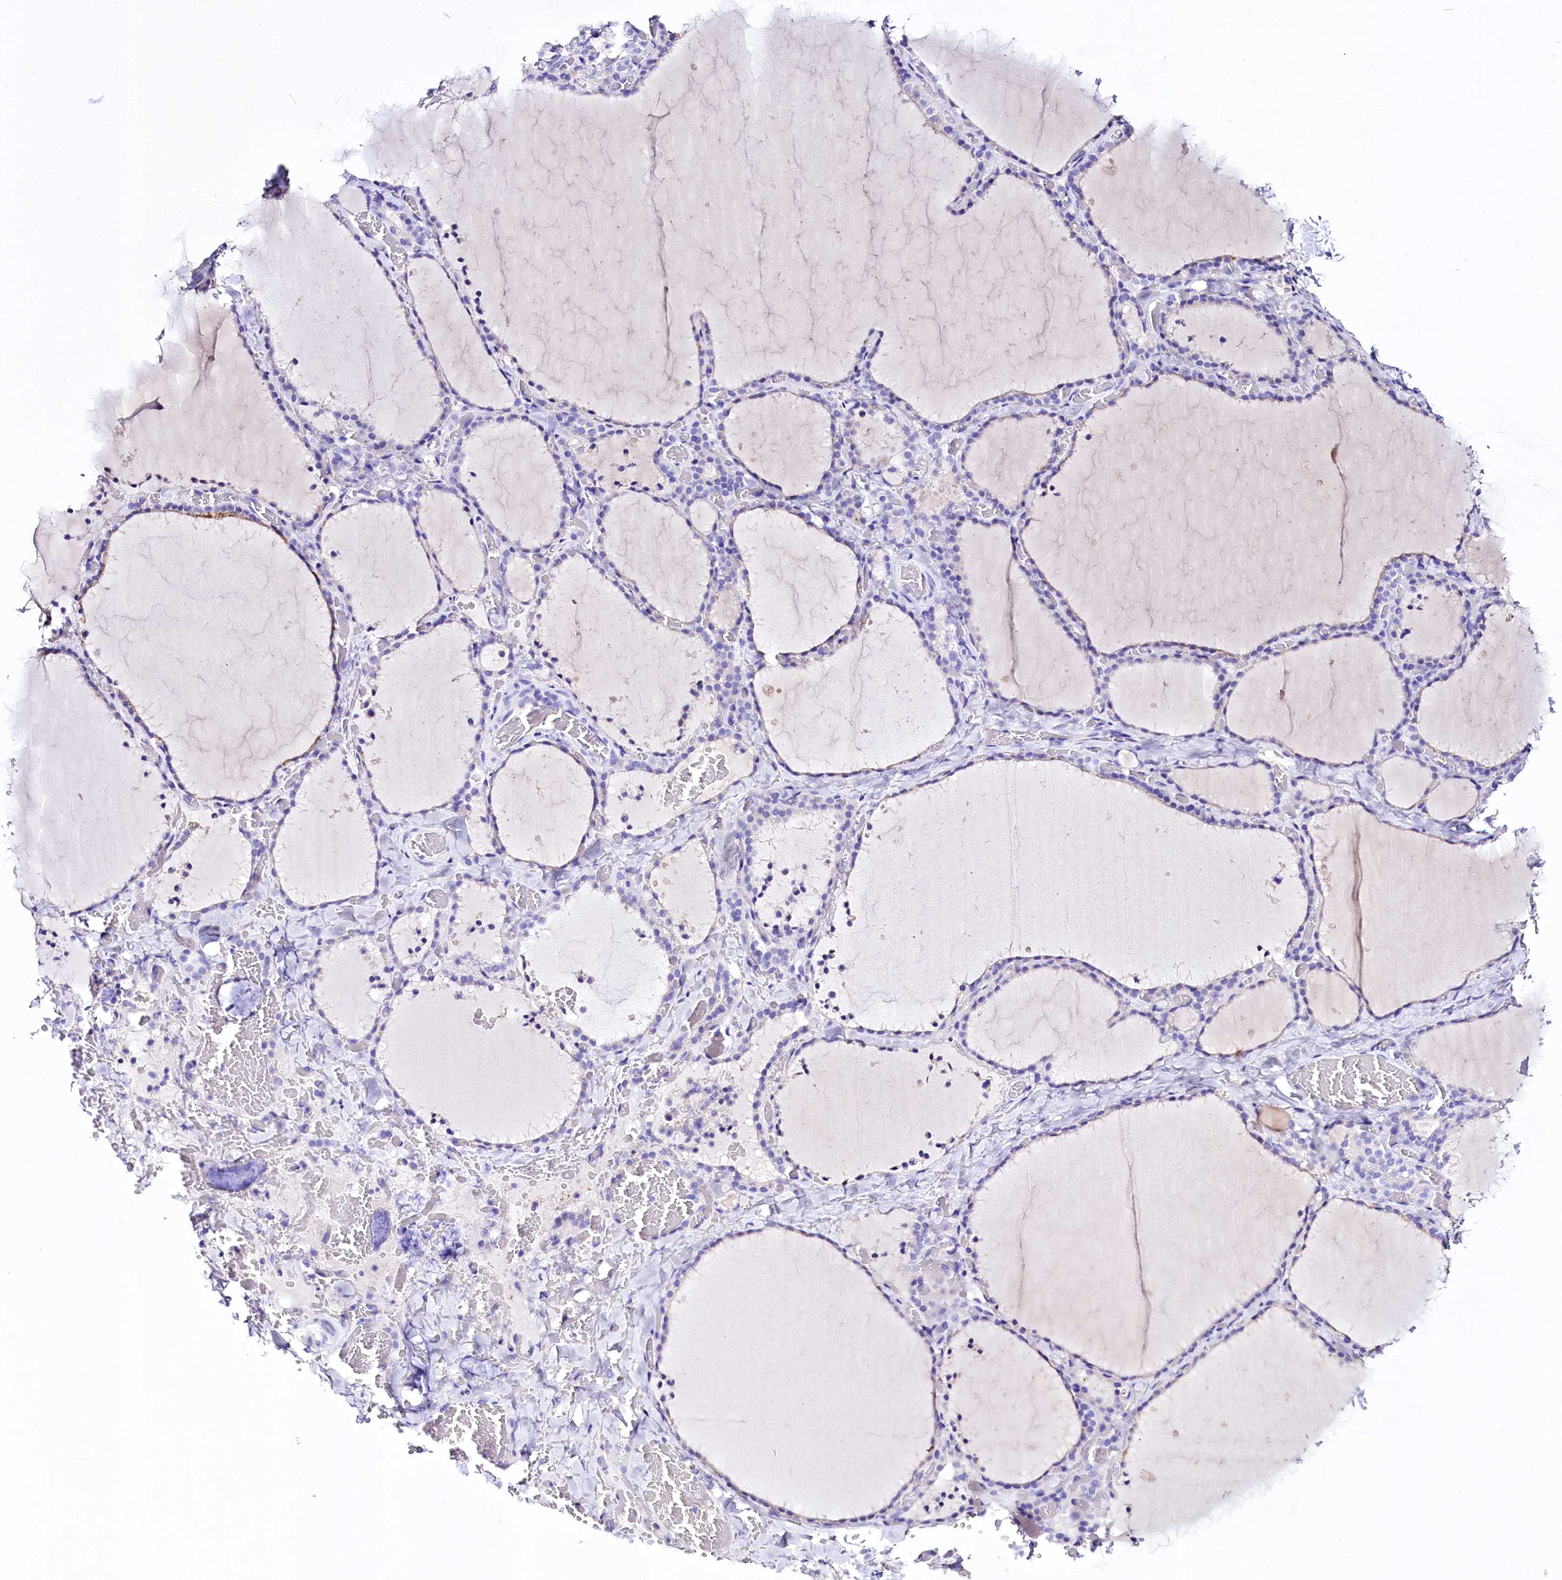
{"staining": {"intensity": "negative", "quantity": "none", "location": "none"}, "tissue": "thyroid gland", "cell_type": "Glandular cells", "image_type": "normal", "snomed": [{"axis": "morphology", "description": "Normal tissue, NOS"}, {"axis": "topography", "description": "Thyroid gland"}], "caption": "IHC histopathology image of benign thyroid gland: thyroid gland stained with DAB demonstrates no significant protein expression in glandular cells.", "gene": "A2ML1", "patient": {"sex": "female", "age": 22}}